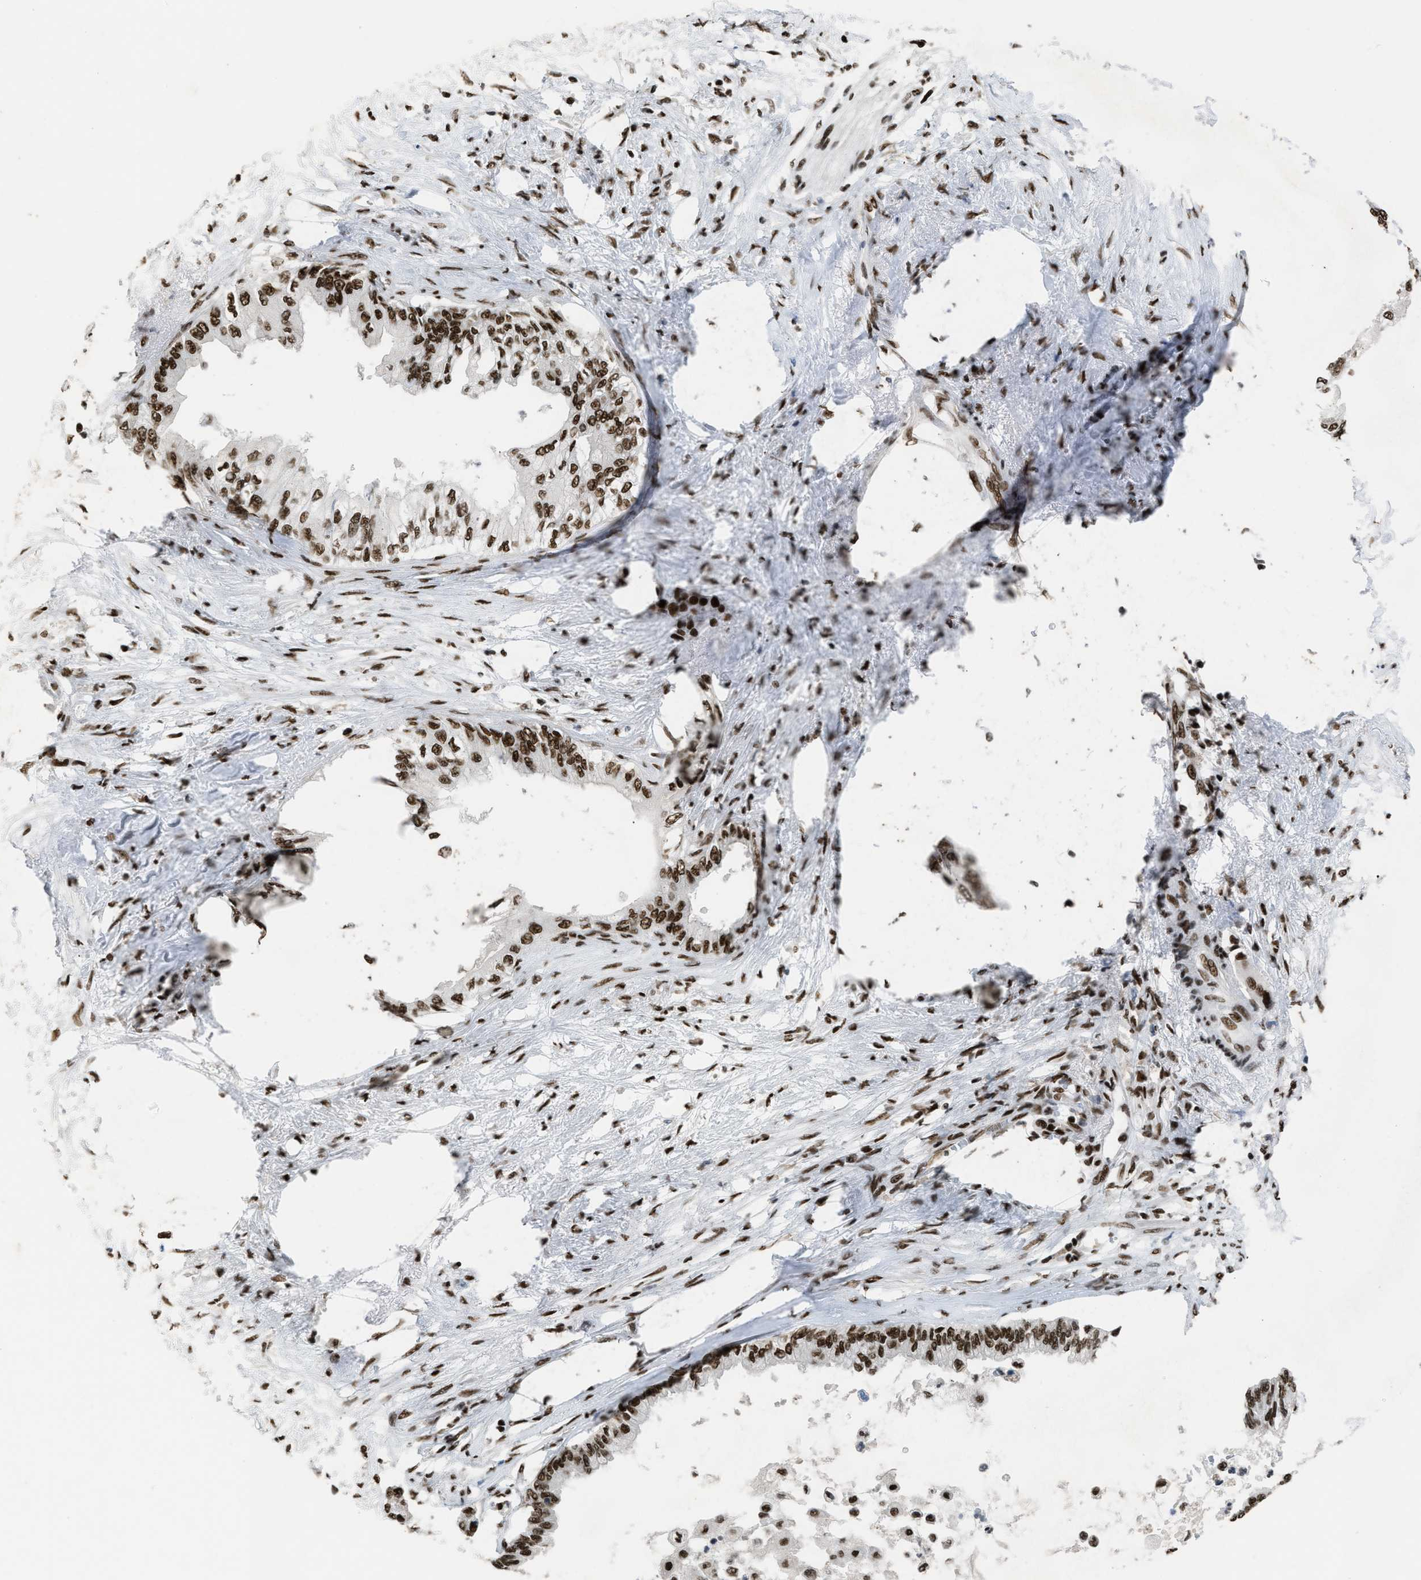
{"staining": {"intensity": "strong", "quantity": ">75%", "location": "nuclear"}, "tissue": "pancreatic cancer", "cell_type": "Tumor cells", "image_type": "cancer", "snomed": [{"axis": "morphology", "description": "Normal tissue, NOS"}, {"axis": "morphology", "description": "Adenocarcinoma, NOS"}, {"axis": "topography", "description": "Pancreas"}, {"axis": "topography", "description": "Duodenum"}], "caption": "Human pancreatic cancer stained with a protein marker shows strong staining in tumor cells.", "gene": "SCAF4", "patient": {"sex": "female", "age": 60}}